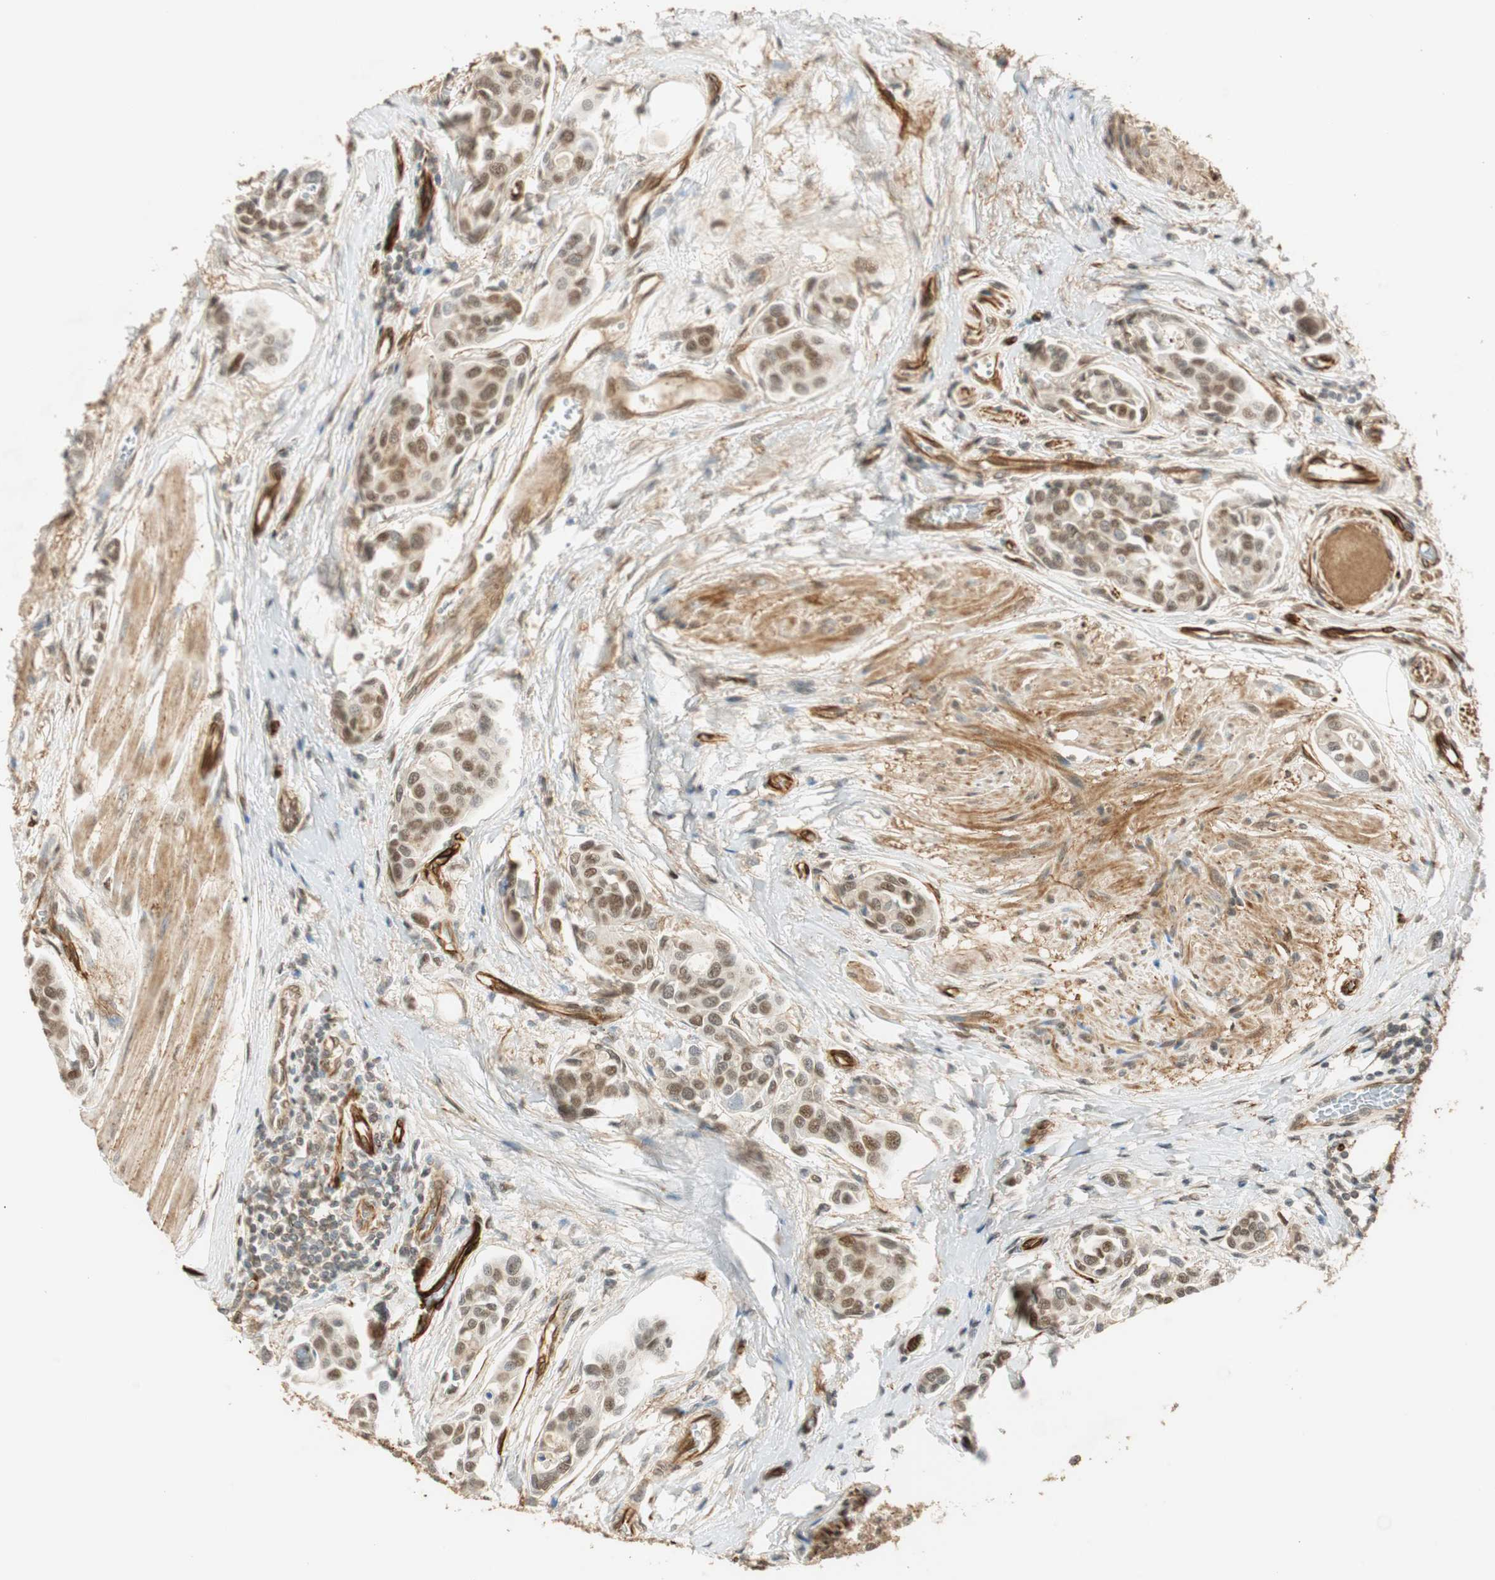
{"staining": {"intensity": "weak", "quantity": "25%-75%", "location": "cytoplasmic/membranous,nuclear"}, "tissue": "urothelial cancer", "cell_type": "Tumor cells", "image_type": "cancer", "snomed": [{"axis": "morphology", "description": "Urothelial carcinoma, High grade"}, {"axis": "topography", "description": "Urinary bladder"}], "caption": "An immunohistochemistry photomicrograph of neoplastic tissue is shown. Protein staining in brown shows weak cytoplasmic/membranous and nuclear positivity in urothelial cancer within tumor cells. (DAB IHC with brightfield microscopy, high magnification).", "gene": "NES", "patient": {"sex": "male", "age": 78}}